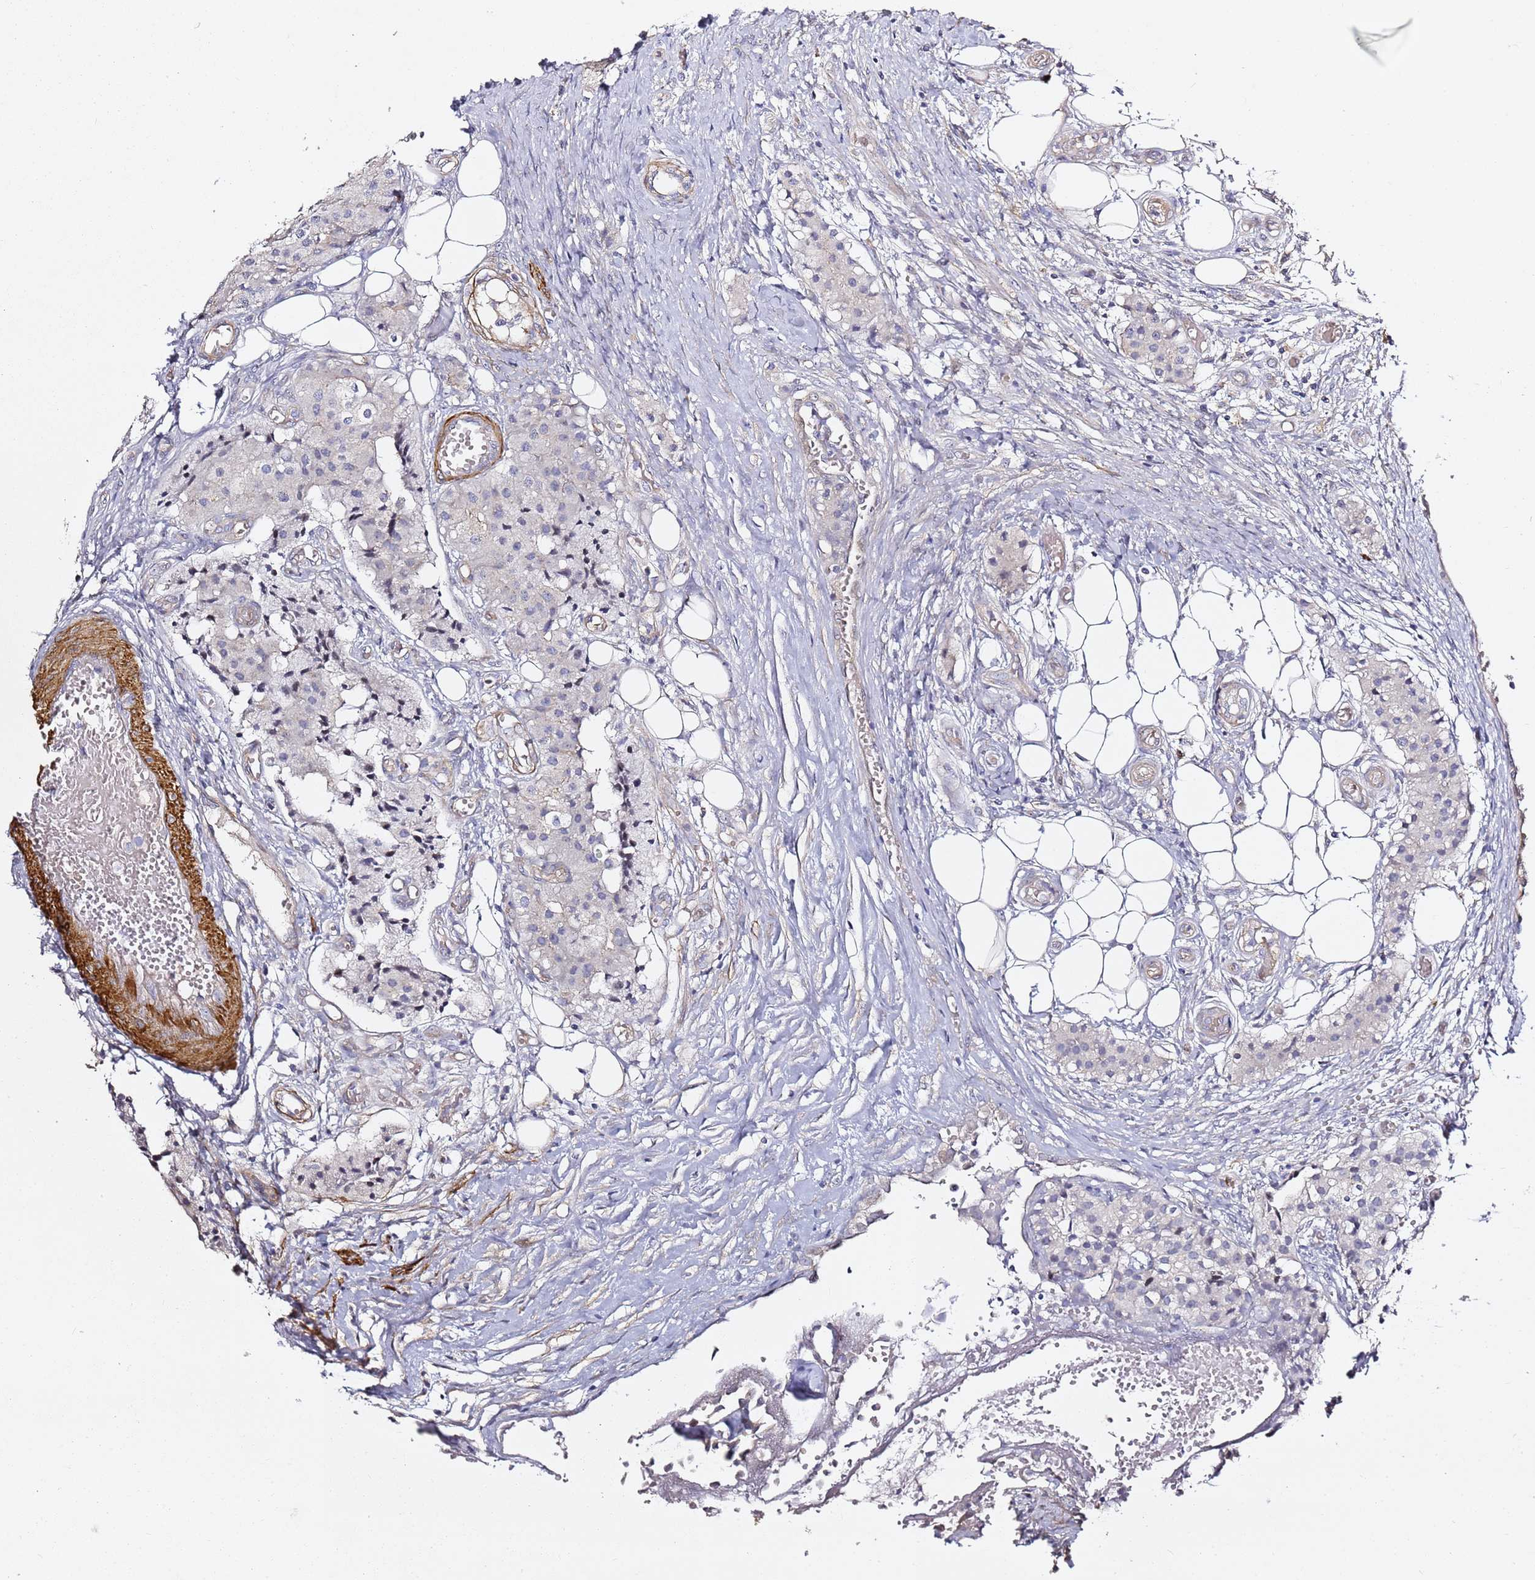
{"staining": {"intensity": "negative", "quantity": "none", "location": "none"}, "tissue": "carcinoid", "cell_type": "Tumor cells", "image_type": "cancer", "snomed": [{"axis": "morphology", "description": "Carcinoid, malignant, NOS"}, {"axis": "topography", "description": "Colon"}], "caption": "This is an IHC histopathology image of human carcinoid. There is no positivity in tumor cells.", "gene": "EPS8L1", "patient": {"sex": "female", "age": 52}}